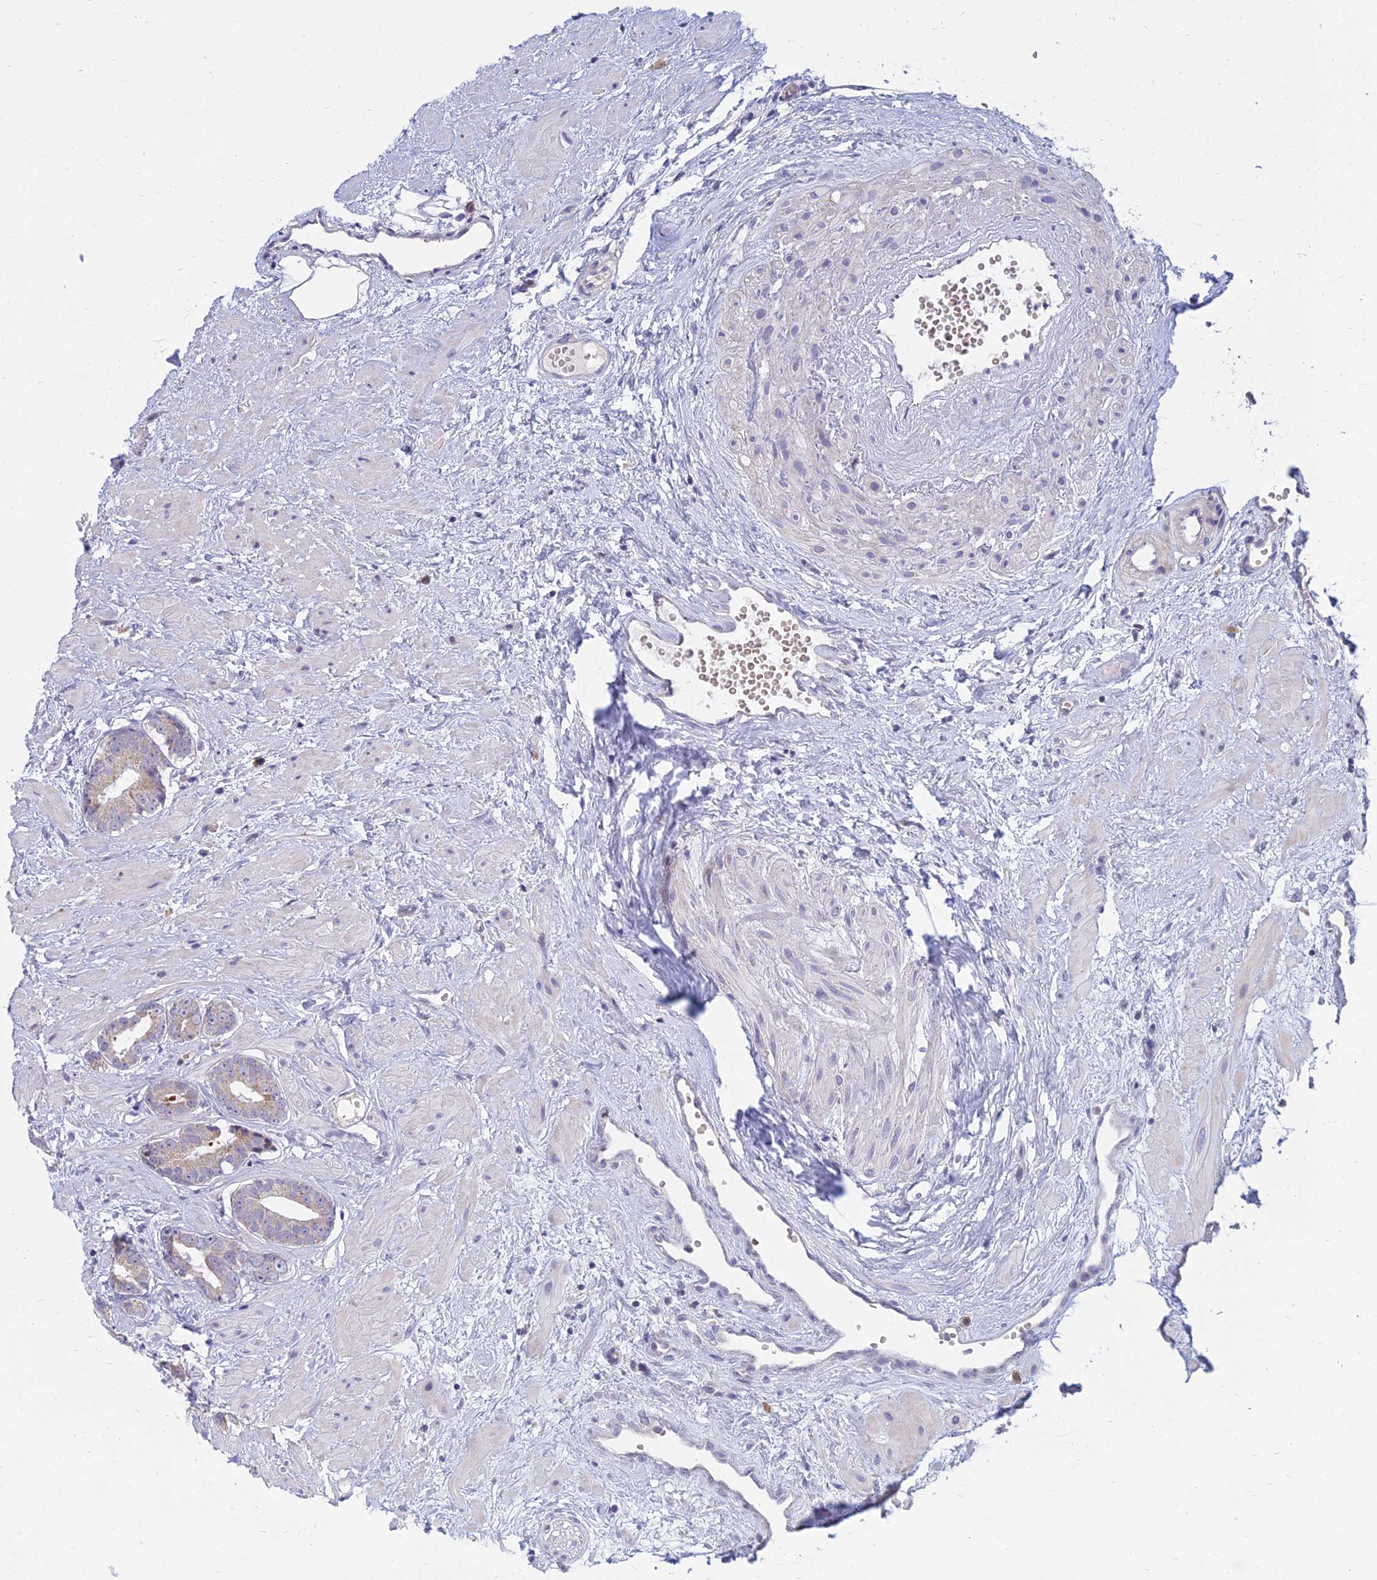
{"staining": {"intensity": "negative", "quantity": "none", "location": "none"}, "tissue": "prostate cancer", "cell_type": "Tumor cells", "image_type": "cancer", "snomed": [{"axis": "morphology", "description": "Adenocarcinoma, Low grade"}, {"axis": "topography", "description": "Prostate"}], "caption": "A micrograph of human low-grade adenocarcinoma (prostate) is negative for staining in tumor cells. Brightfield microscopy of IHC stained with DAB (brown) and hematoxylin (blue), captured at high magnification.", "gene": "CFAP206", "patient": {"sex": "male", "age": 64}}